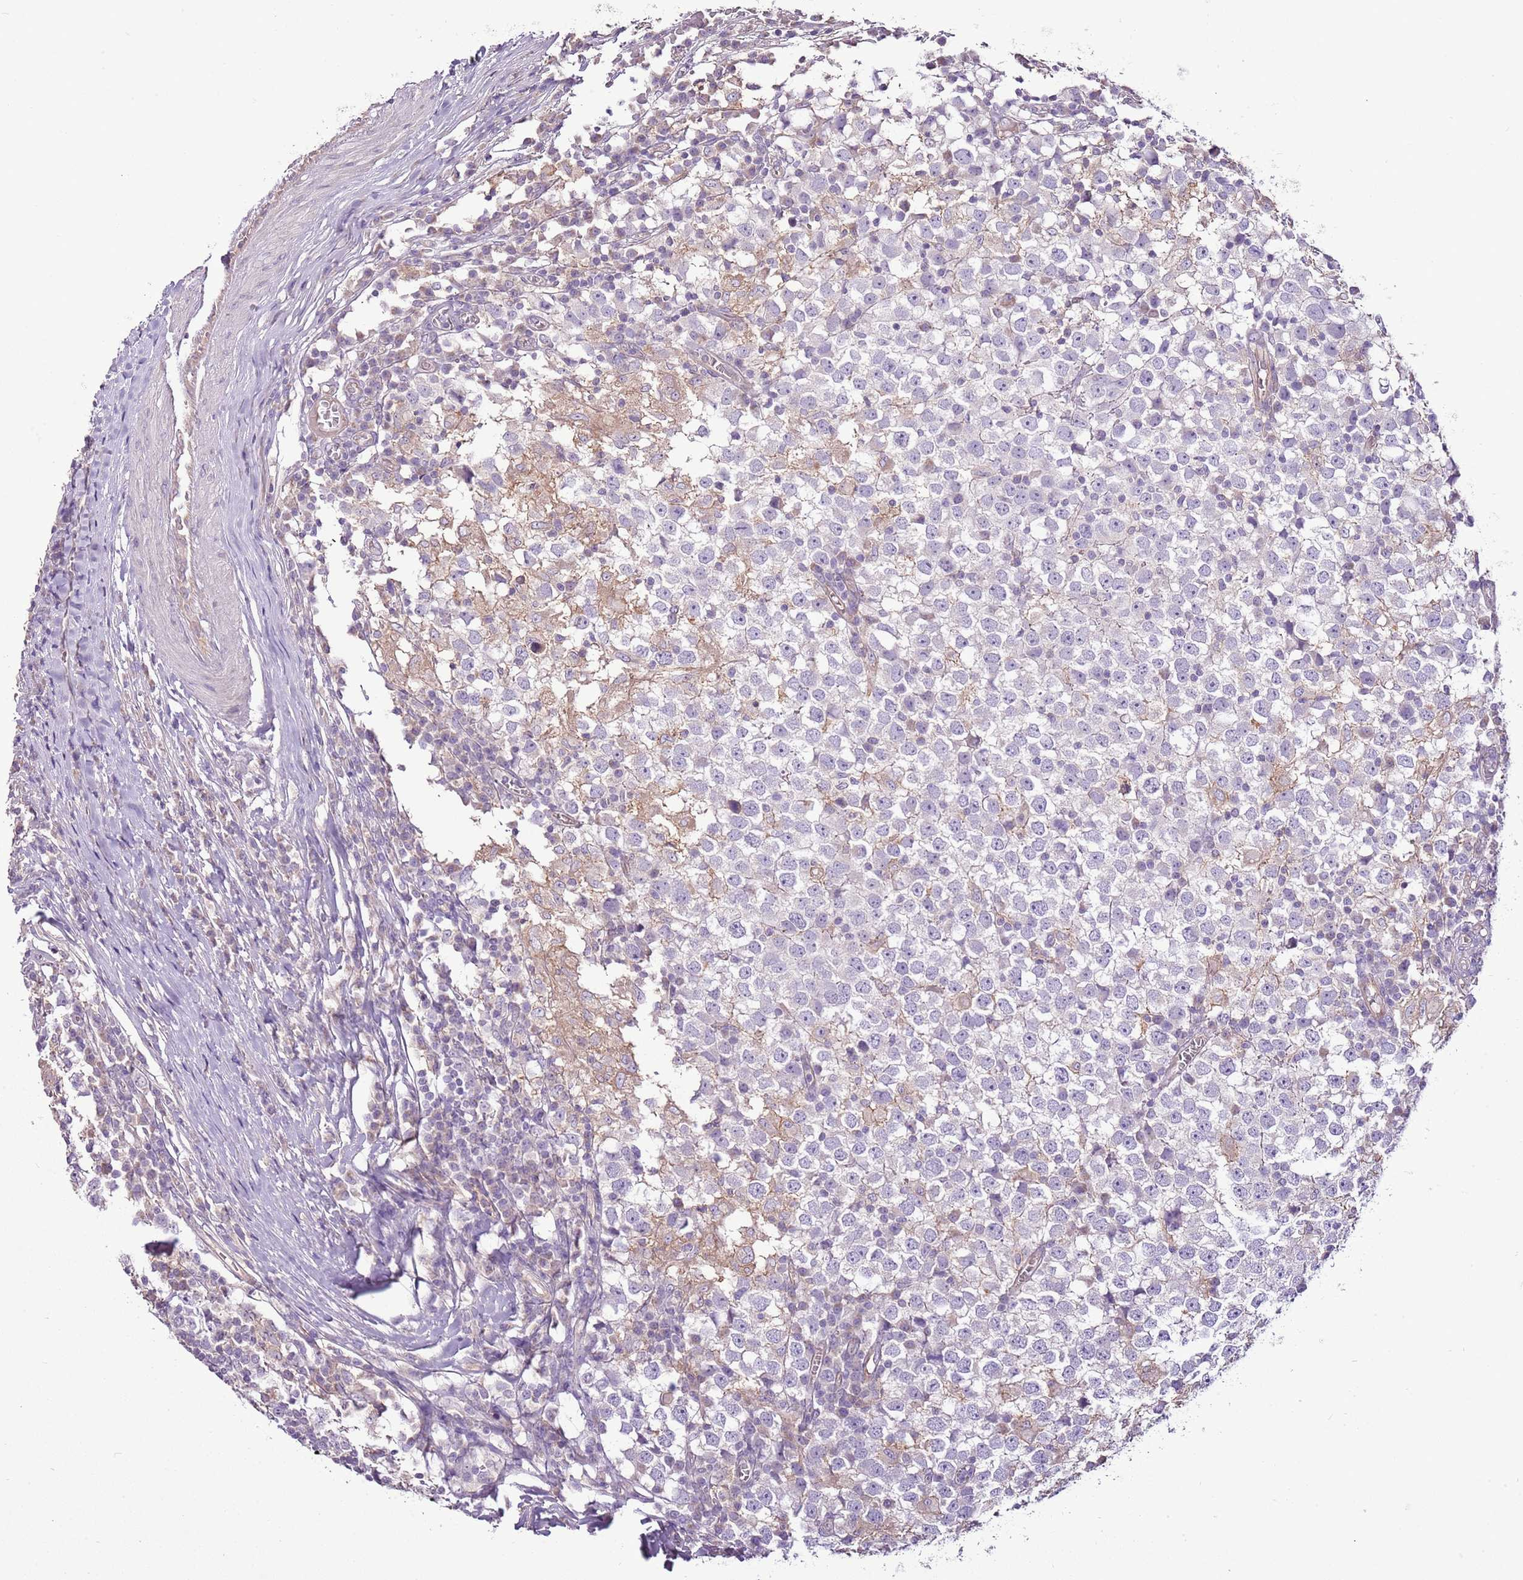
{"staining": {"intensity": "negative", "quantity": "none", "location": "none"}, "tissue": "testis cancer", "cell_type": "Tumor cells", "image_type": "cancer", "snomed": [{"axis": "morphology", "description": "Seminoma, NOS"}, {"axis": "topography", "description": "Testis"}], "caption": "IHC histopathology image of human testis seminoma stained for a protein (brown), which demonstrates no expression in tumor cells. (DAB IHC, high magnification).", "gene": "CMKLR1", "patient": {"sex": "male", "age": 65}}